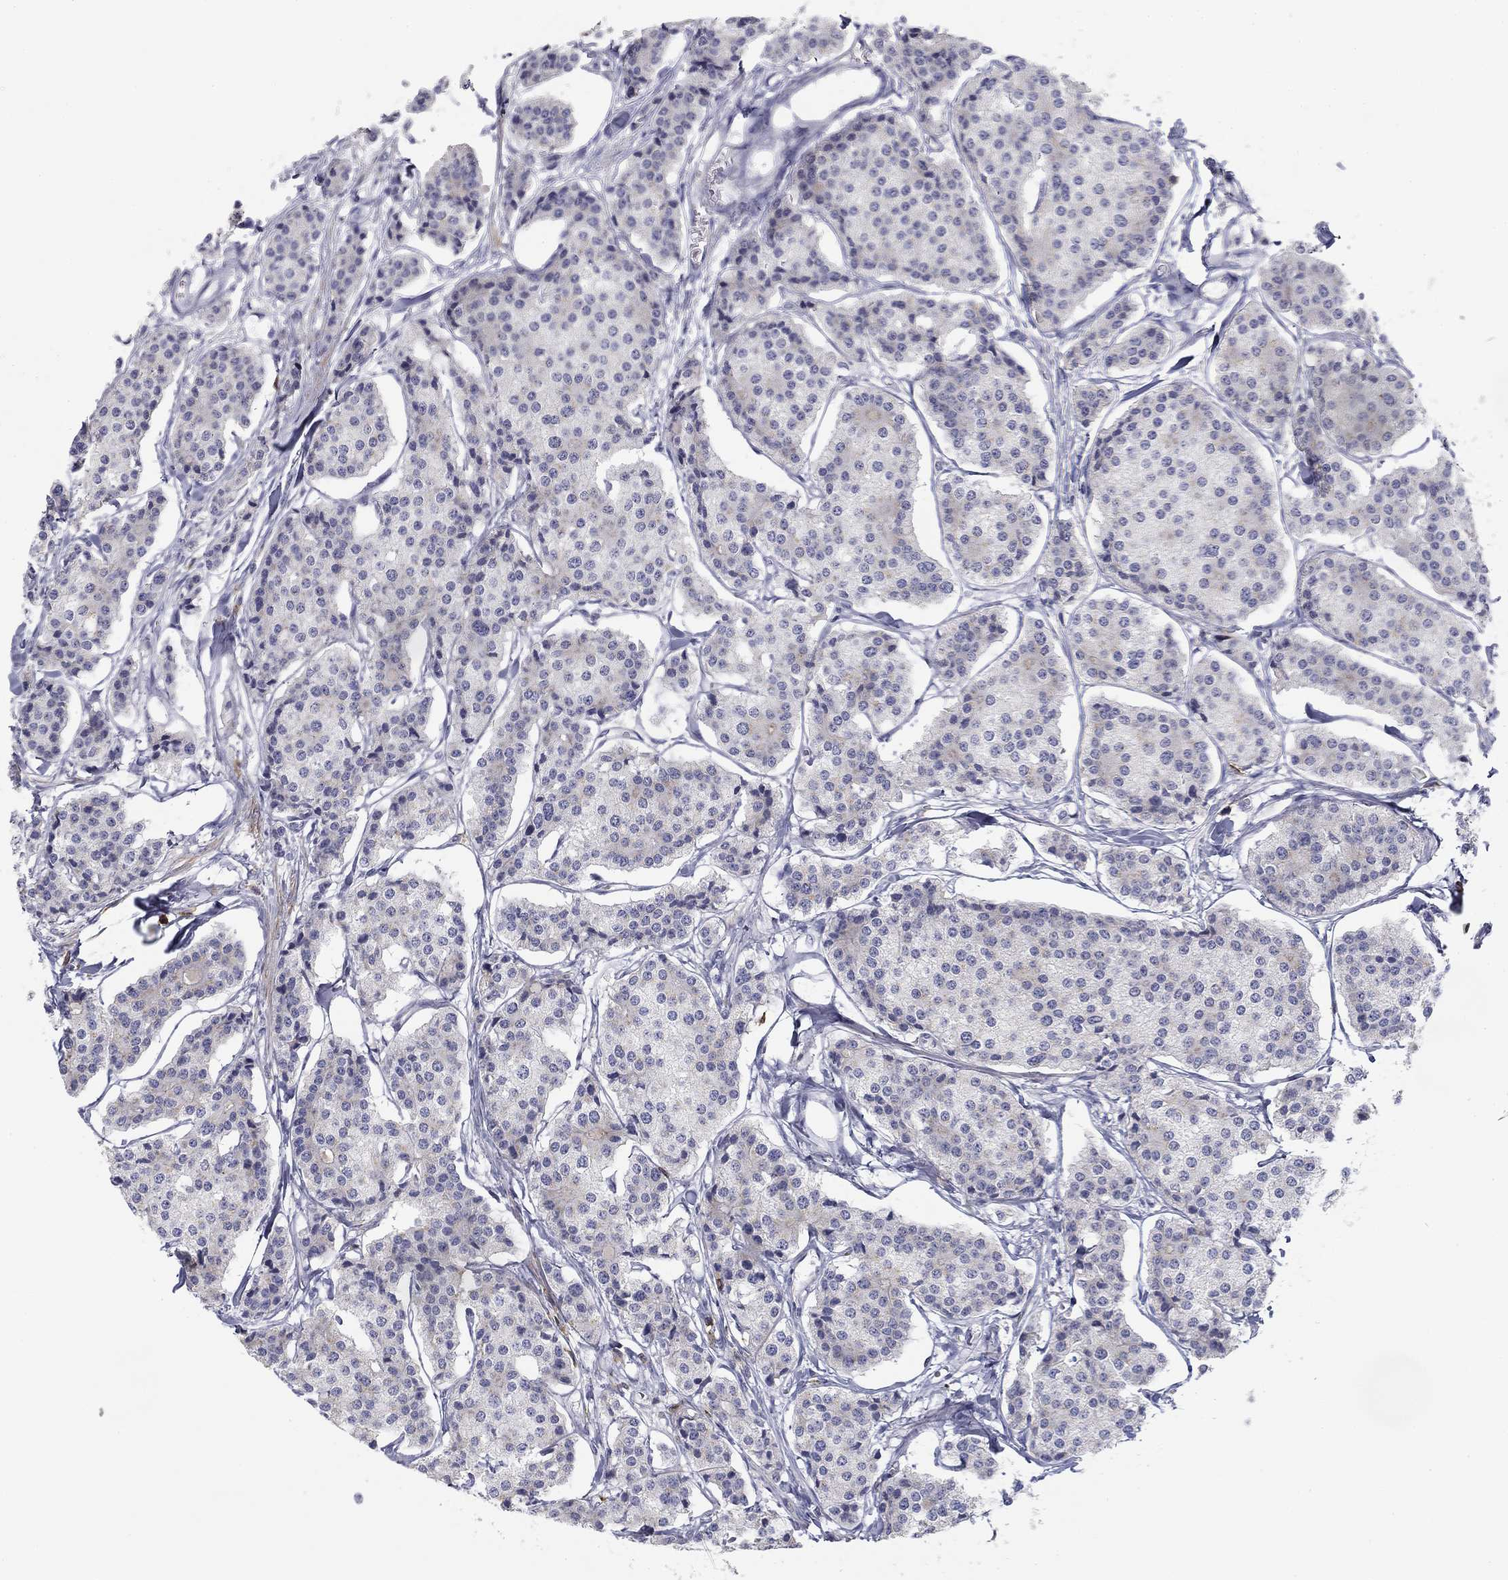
{"staining": {"intensity": "negative", "quantity": "none", "location": "none"}, "tissue": "carcinoid", "cell_type": "Tumor cells", "image_type": "cancer", "snomed": [{"axis": "morphology", "description": "Carcinoid, malignant, NOS"}, {"axis": "topography", "description": "Small intestine"}], "caption": "Carcinoid was stained to show a protein in brown. There is no significant staining in tumor cells.", "gene": "TRAT1", "patient": {"sex": "female", "age": 65}}